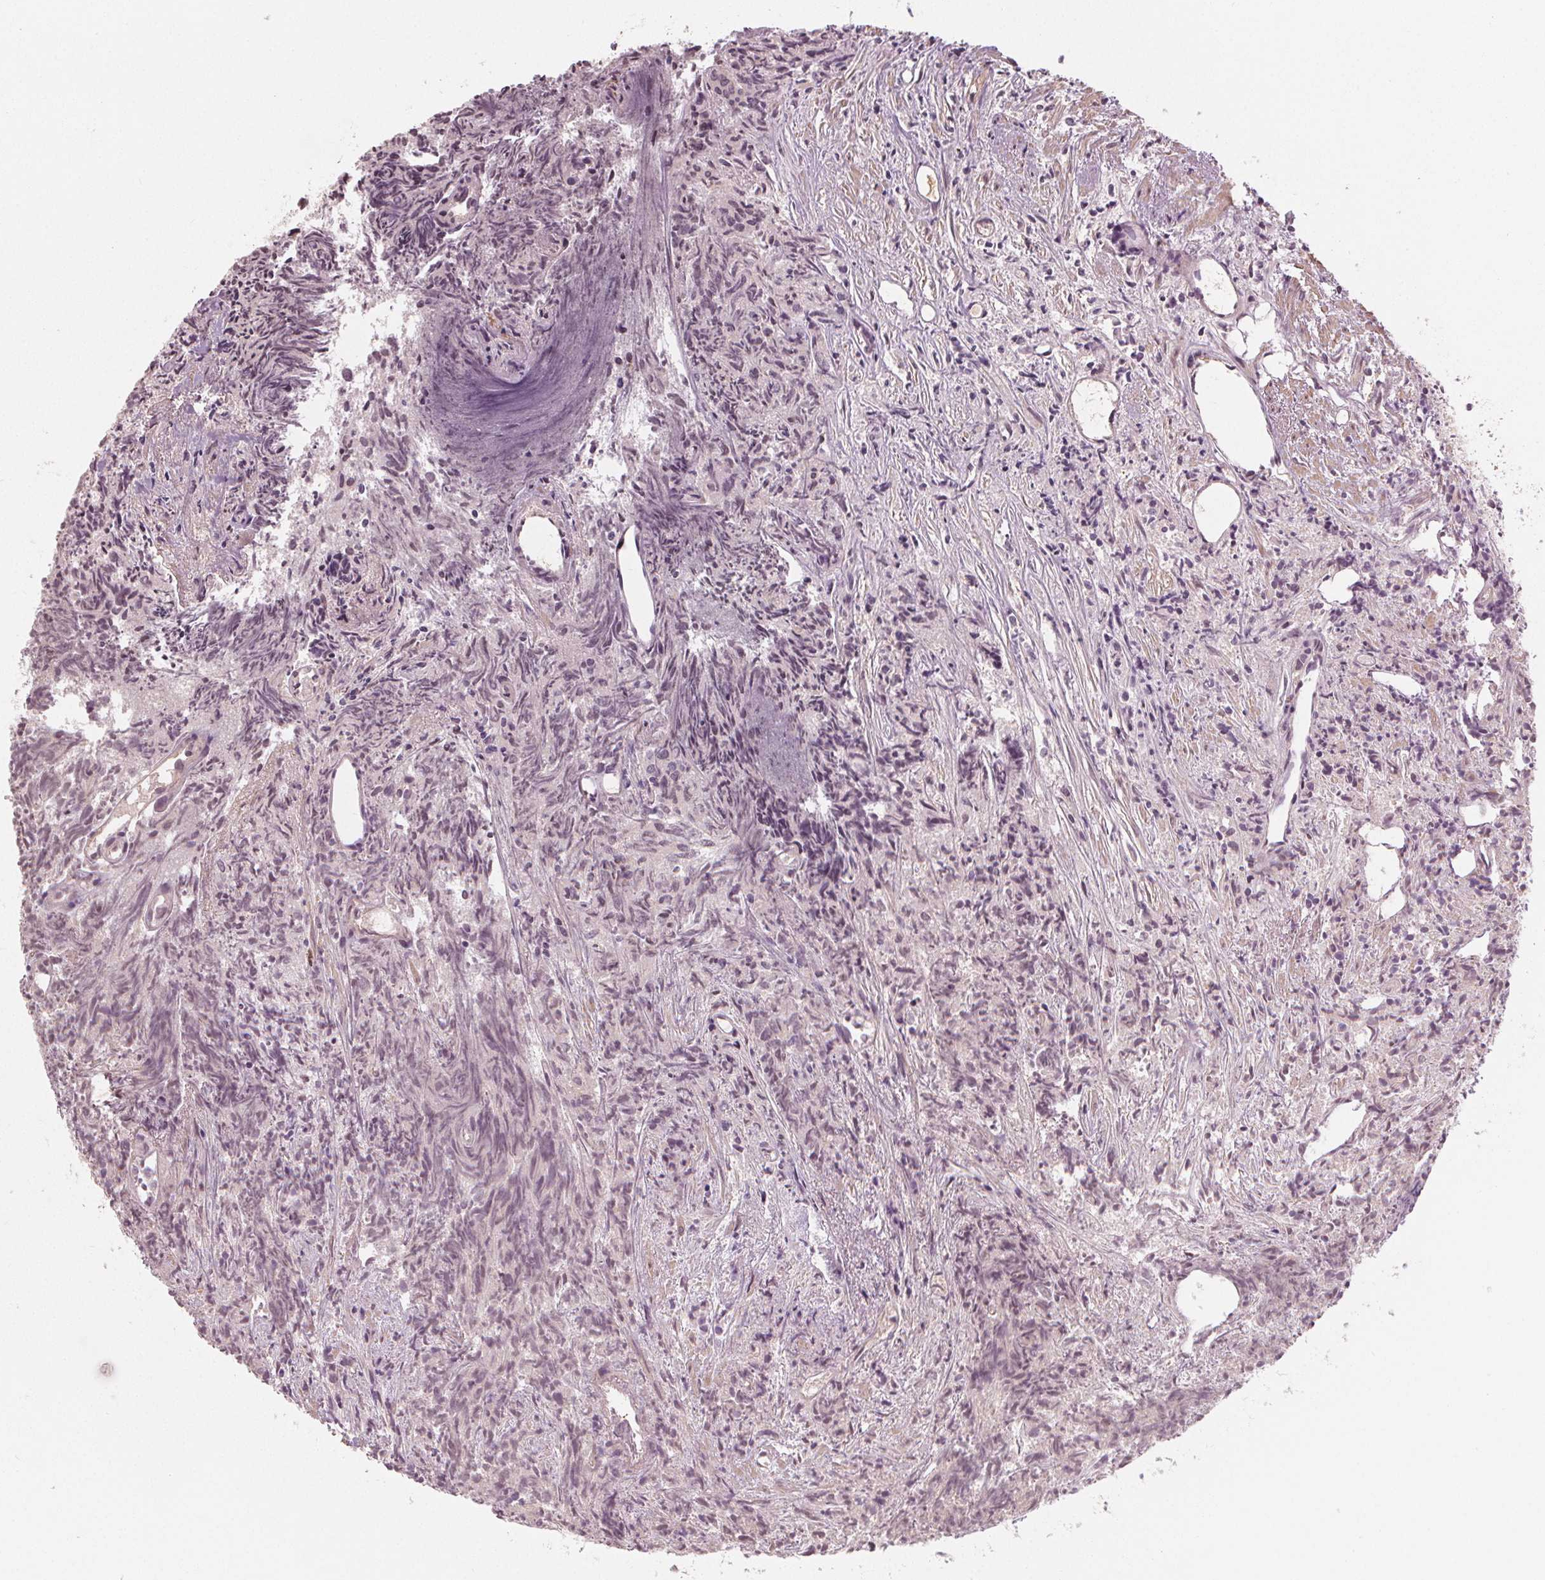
{"staining": {"intensity": "negative", "quantity": "none", "location": "none"}, "tissue": "prostate cancer", "cell_type": "Tumor cells", "image_type": "cancer", "snomed": [{"axis": "morphology", "description": "Adenocarcinoma, High grade"}, {"axis": "topography", "description": "Prostate"}], "caption": "The micrograph displays no significant expression in tumor cells of high-grade adenocarcinoma (prostate).", "gene": "CLBA1", "patient": {"sex": "male", "age": 58}}